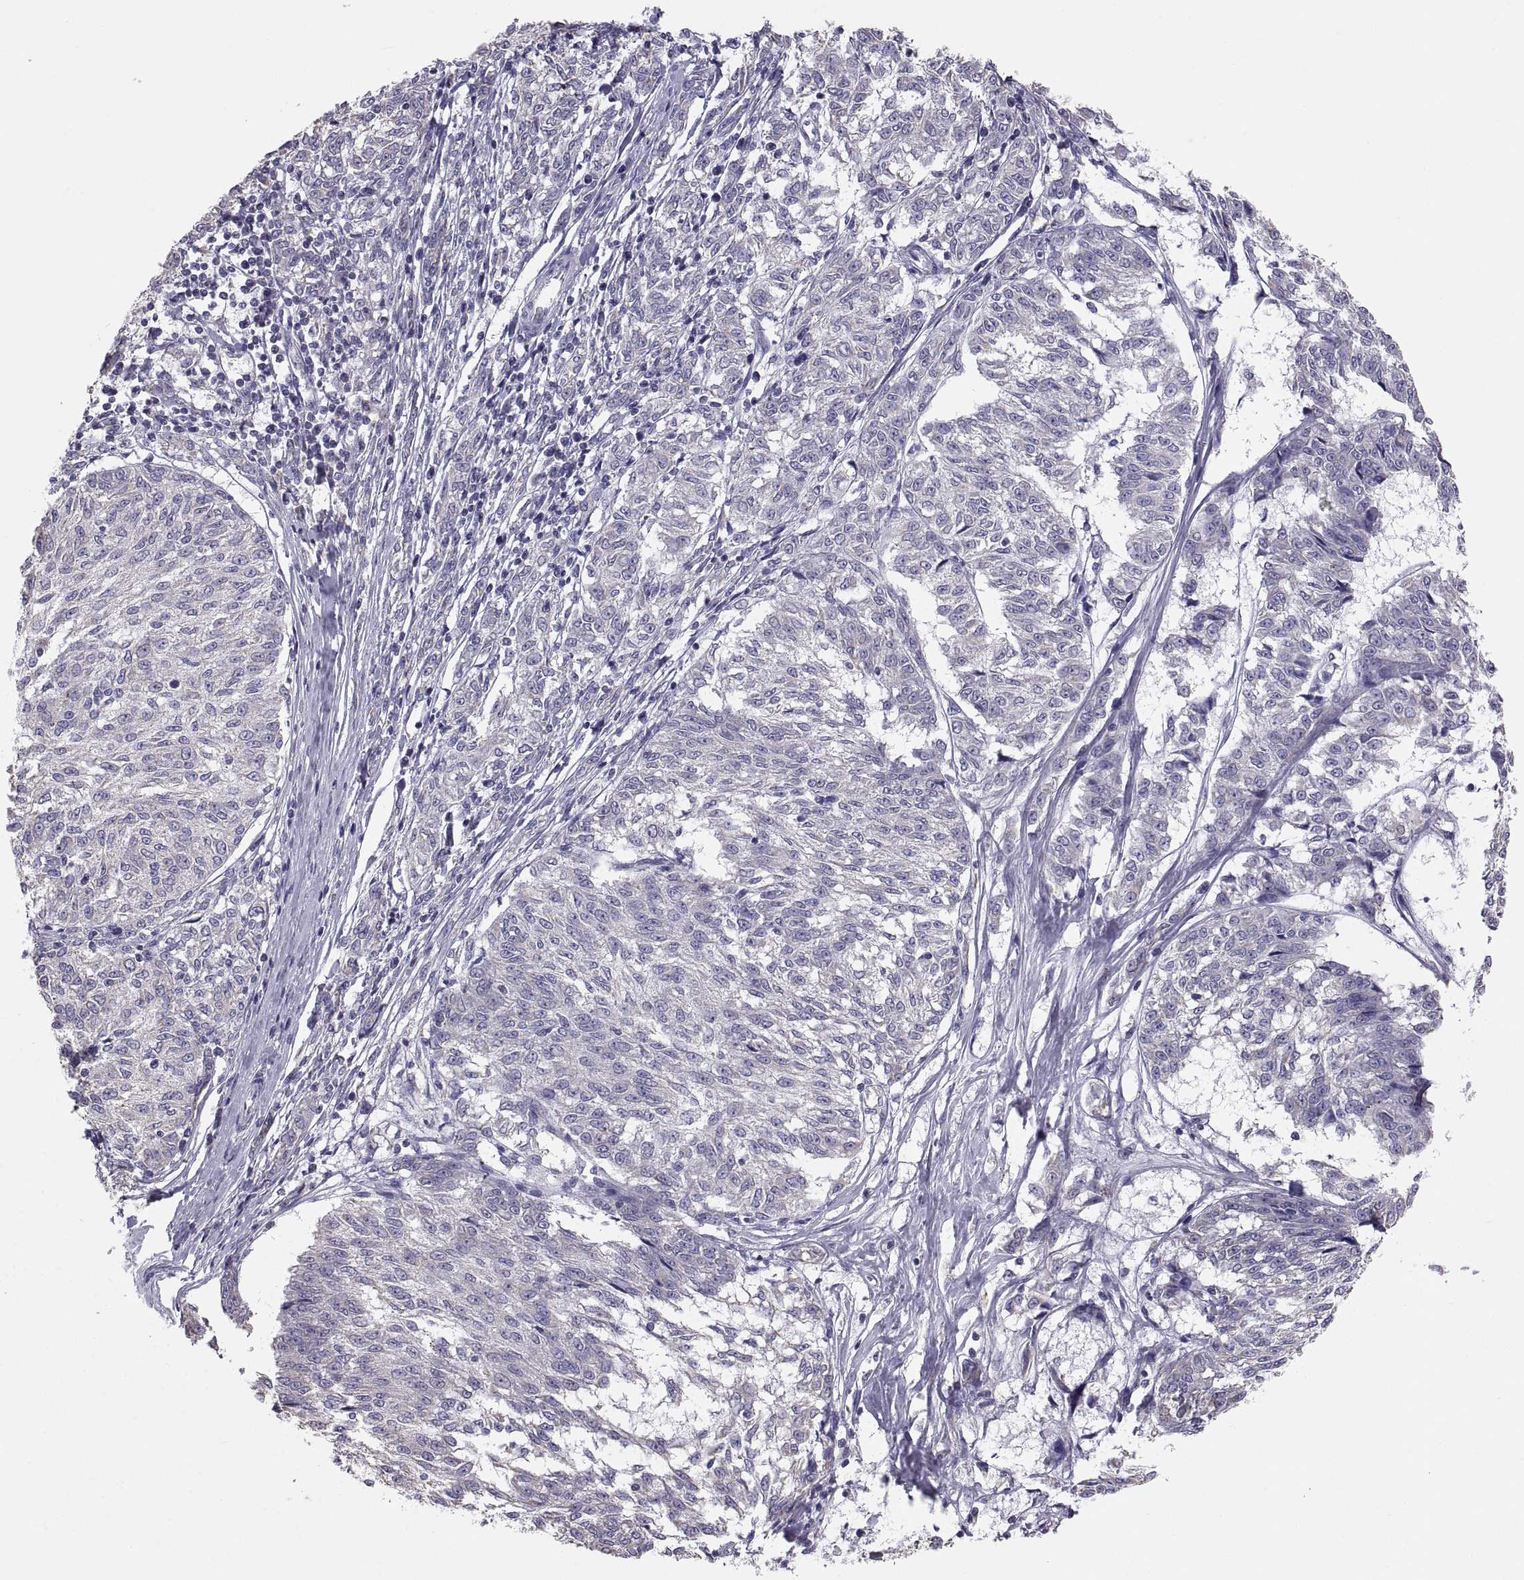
{"staining": {"intensity": "negative", "quantity": "none", "location": "none"}, "tissue": "melanoma", "cell_type": "Tumor cells", "image_type": "cancer", "snomed": [{"axis": "morphology", "description": "Malignant melanoma, NOS"}, {"axis": "topography", "description": "Skin"}], "caption": "IHC of melanoma reveals no staining in tumor cells.", "gene": "TNNC1", "patient": {"sex": "female", "age": 72}}